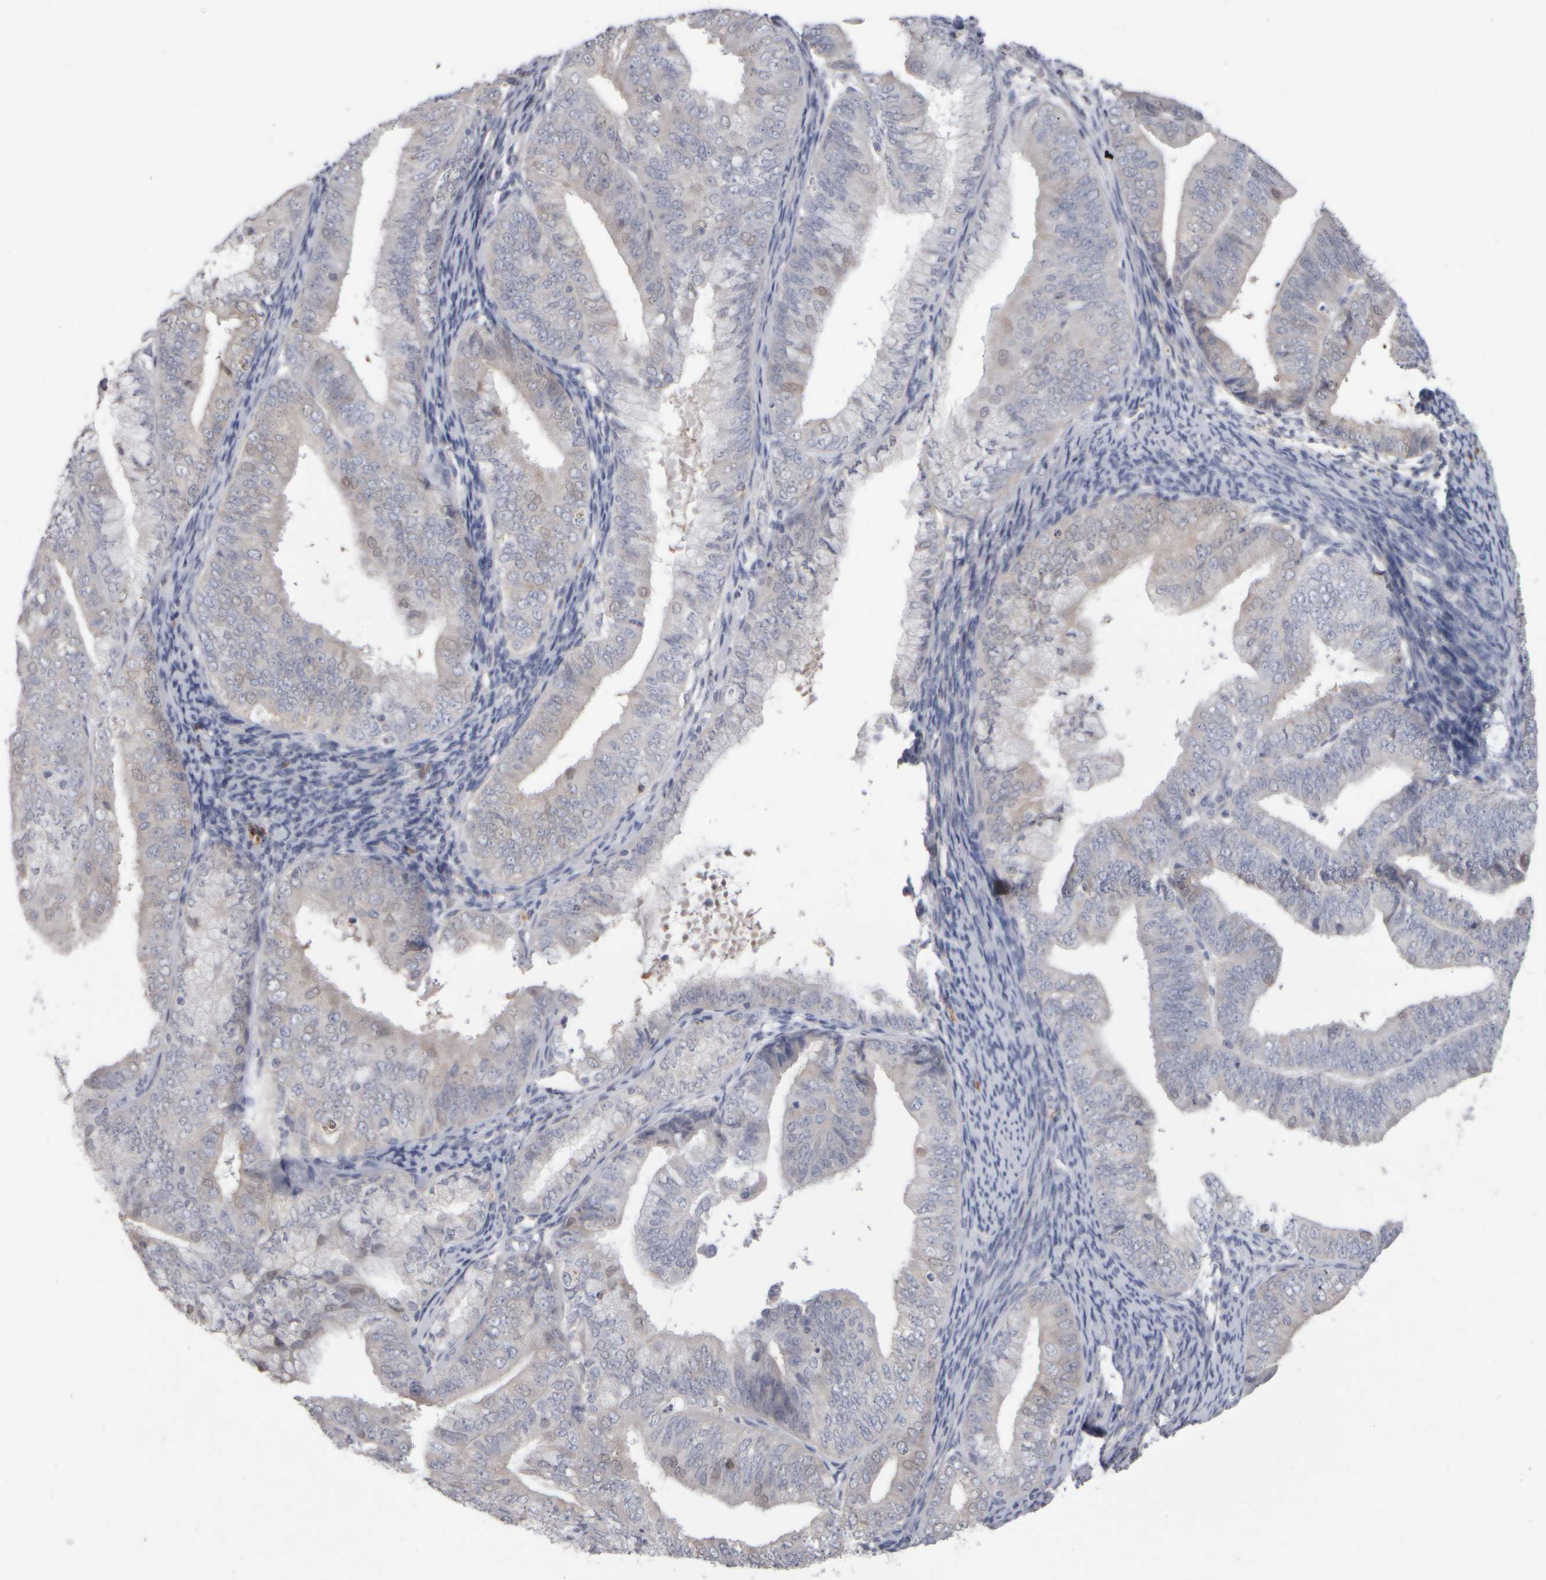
{"staining": {"intensity": "negative", "quantity": "none", "location": "none"}, "tissue": "endometrial cancer", "cell_type": "Tumor cells", "image_type": "cancer", "snomed": [{"axis": "morphology", "description": "Adenocarcinoma, NOS"}, {"axis": "topography", "description": "Endometrium"}], "caption": "Immunohistochemistry (IHC) image of neoplastic tissue: endometrial cancer (adenocarcinoma) stained with DAB (3,3'-diaminobenzidine) reveals no significant protein expression in tumor cells. The staining is performed using DAB (3,3'-diaminobenzidine) brown chromogen with nuclei counter-stained in using hematoxylin.", "gene": "EPHX2", "patient": {"sex": "female", "age": 63}}